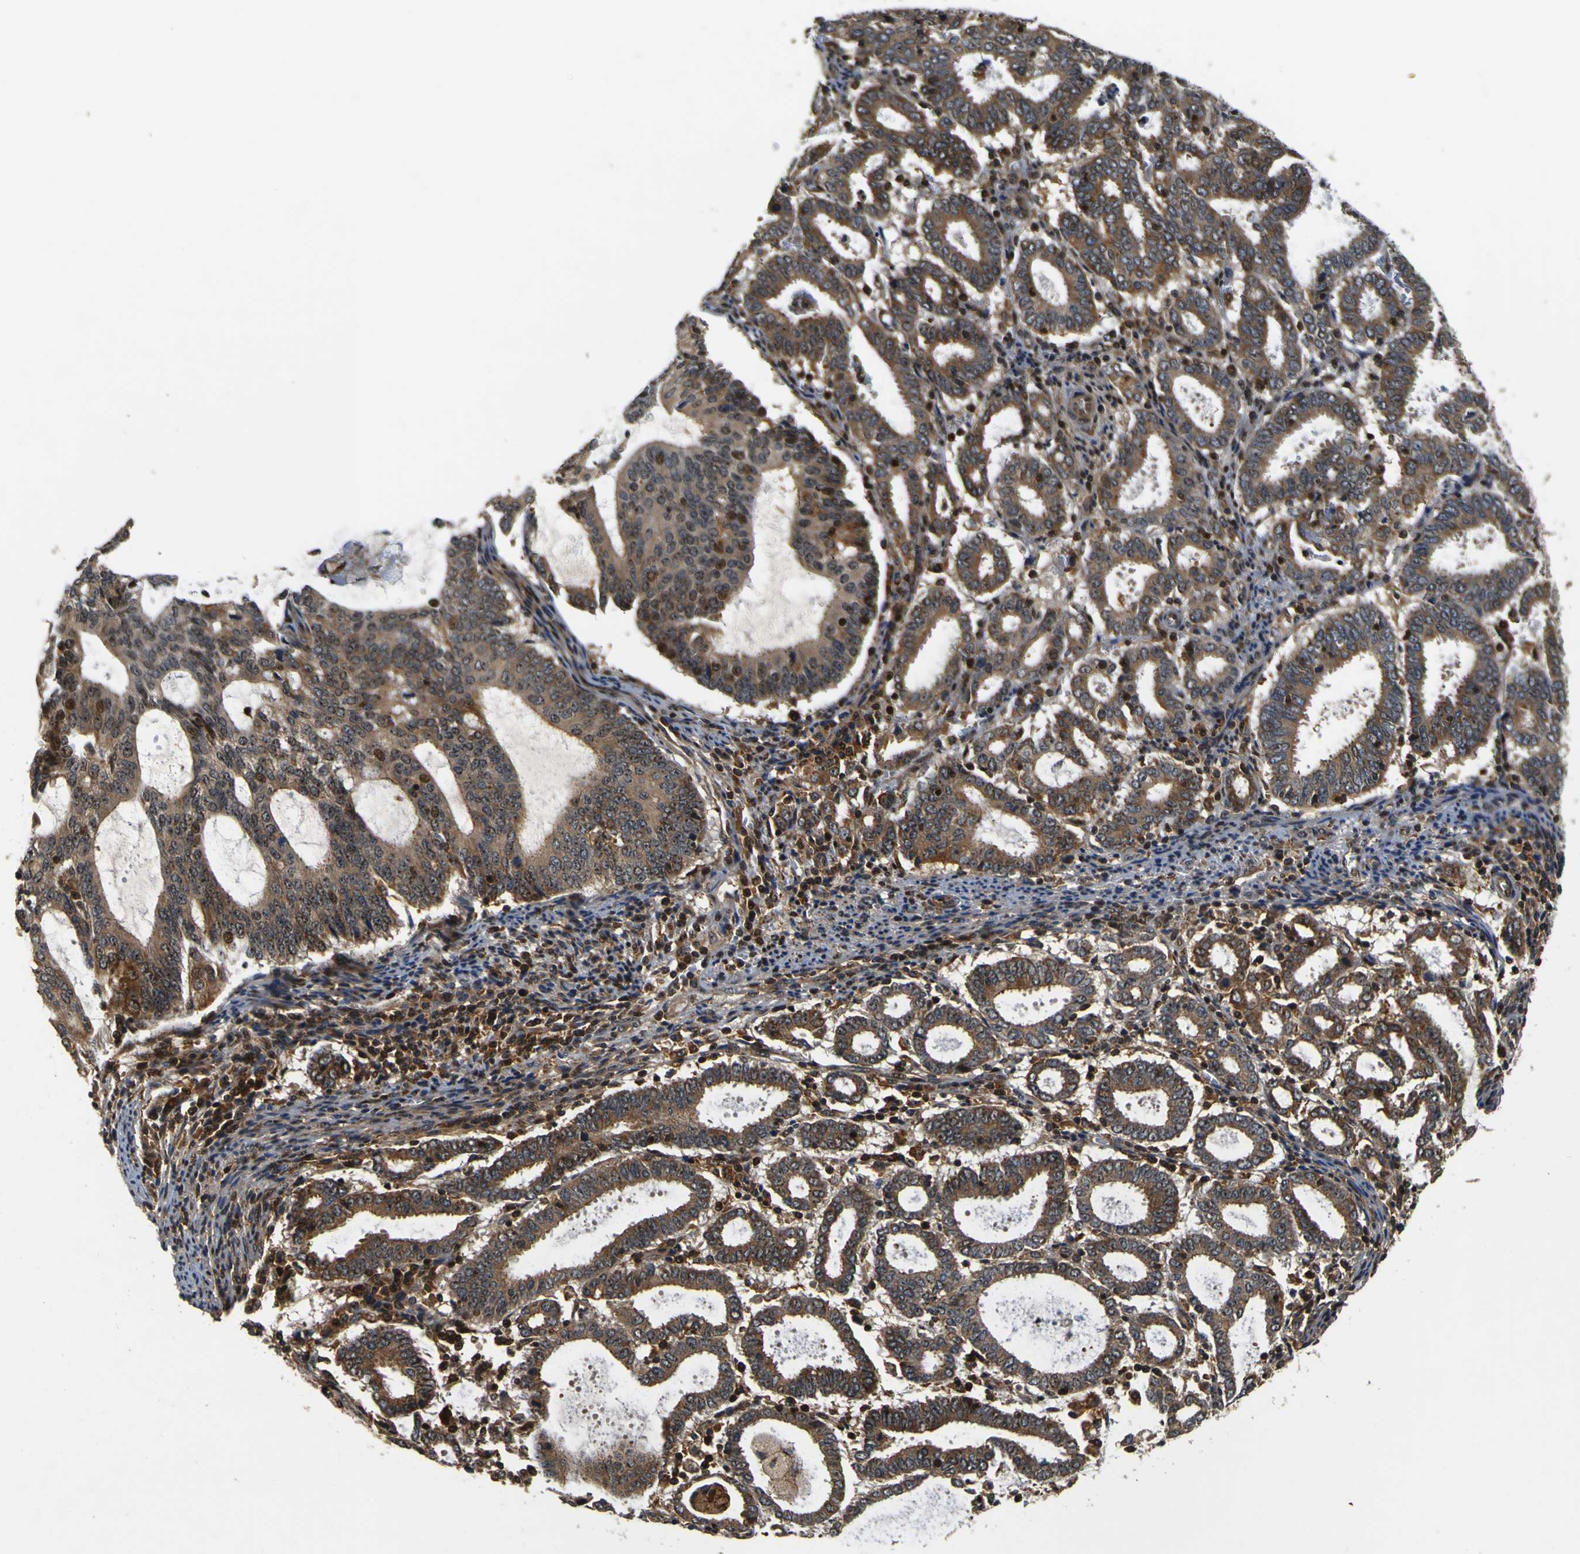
{"staining": {"intensity": "strong", "quantity": ">75%", "location": "cytoplasmic/membranous"}, "tissue": "endometrial cancer", "cell_type": "Tumor cells", "image_type": "cancer", "snomed": [{"axis": "morphology", "description": "Adenocarcinoma, NOS"}, {"axis": "topography", "description": "Uterus"}], "caption": "Immunohistochemistry (IHC) photomicrograph of neoplastic tissue: endometrial adenocarcinoma stained using immunohistochemistry demonstrates high levels of strong protein expression localized specifically in the cytoplasmic/membranous of tumor cells, appearing as a cytoplasmic/membranous brown color.", "gene": "LRP4", "patient": {"sex": "female", "age": 83}}